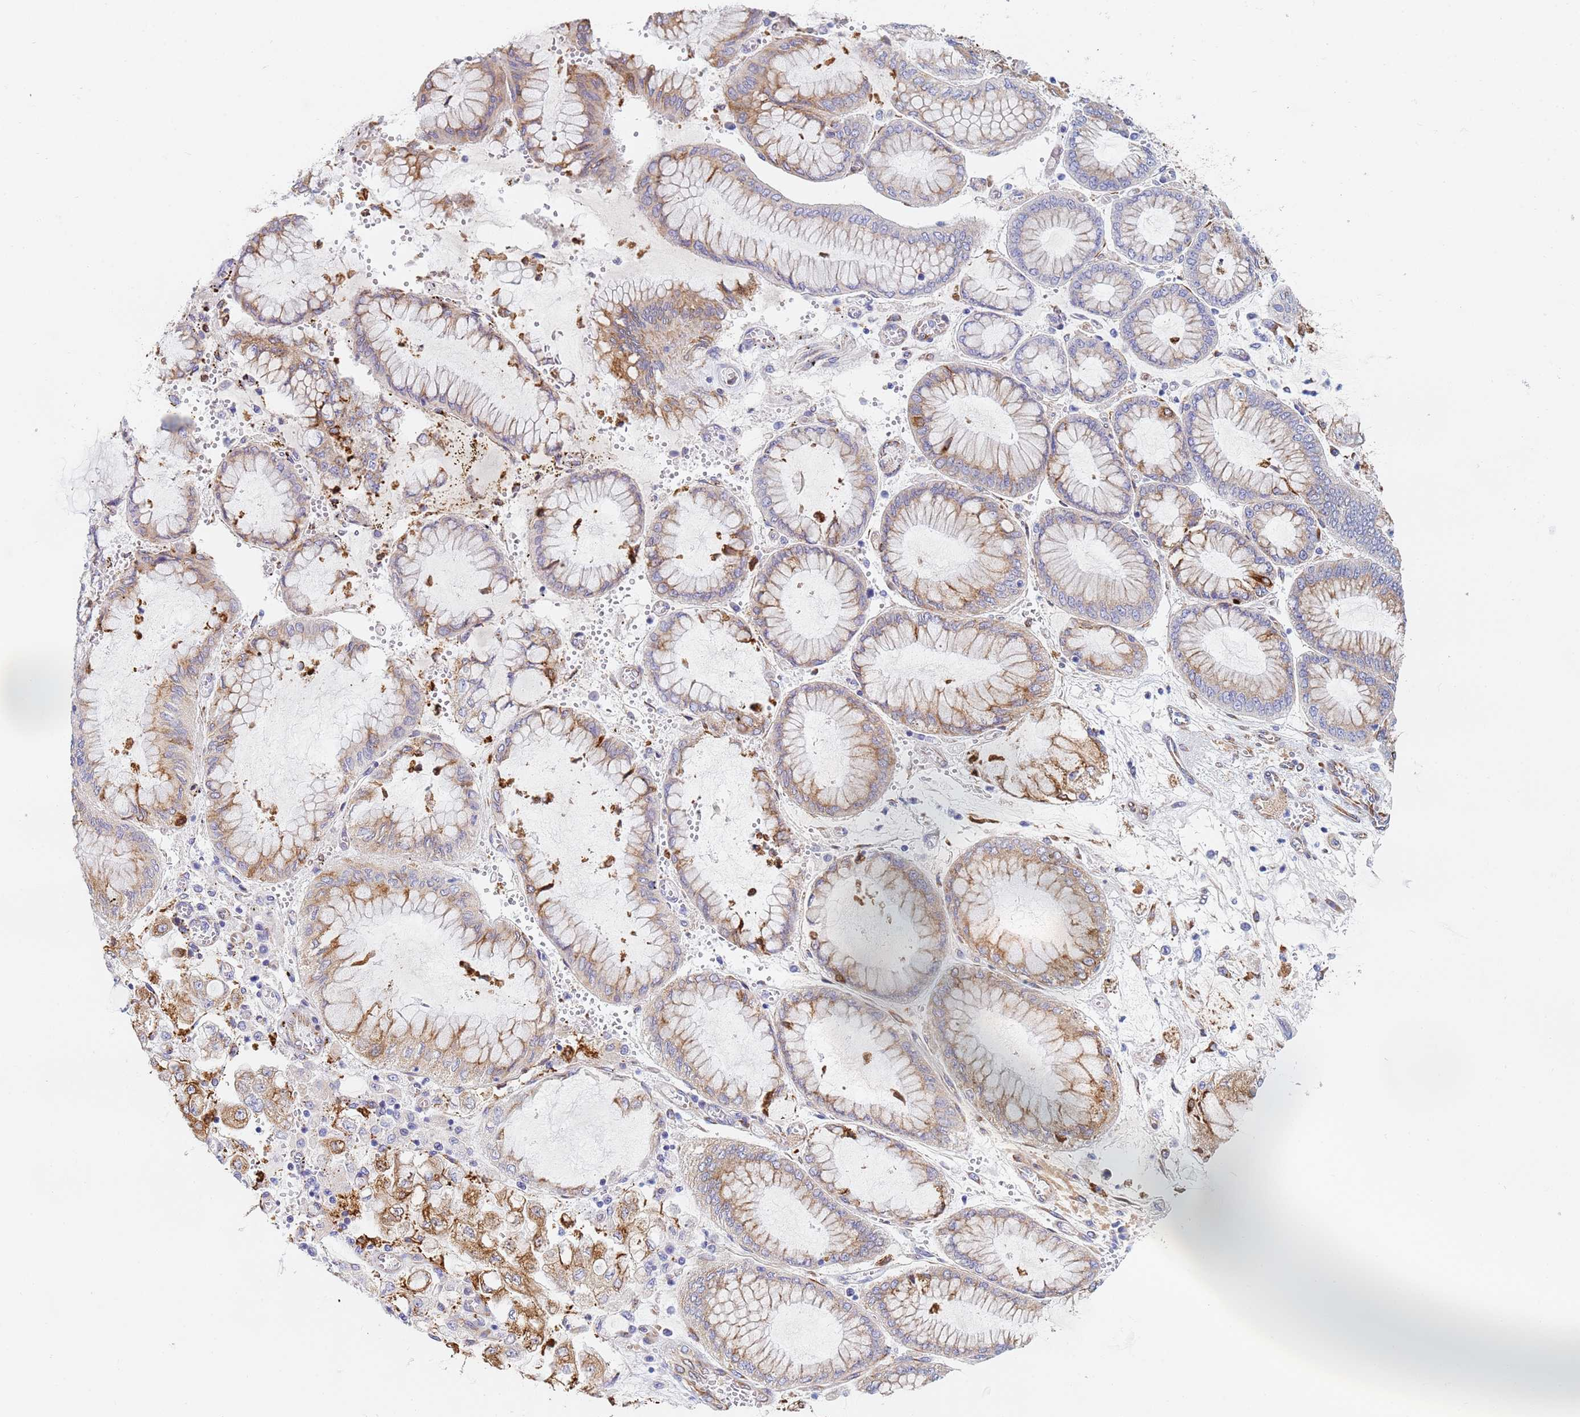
{"staining": {"intensity": "moderate", "quantity": "25%-75%", "location": "cytoplasmic/membranous"}, "tissue": "stomach cancer", "cell_type": "Tumor cells", "image_type": "cancer", "snomed": [{"axis": "morphology", "description": "Adenocarcinoma, NOS"}, {"axis": "topography", "description": "Stomach"}], "caption": "Human stomach adenocarcinoma stained for a protein (brown) shows moderate cytoplasmic/membranous positive staining in about 25%-75% of tumor cells.", "gene": "GDAP2", "patient": {"sex": "male", "age": 76}}